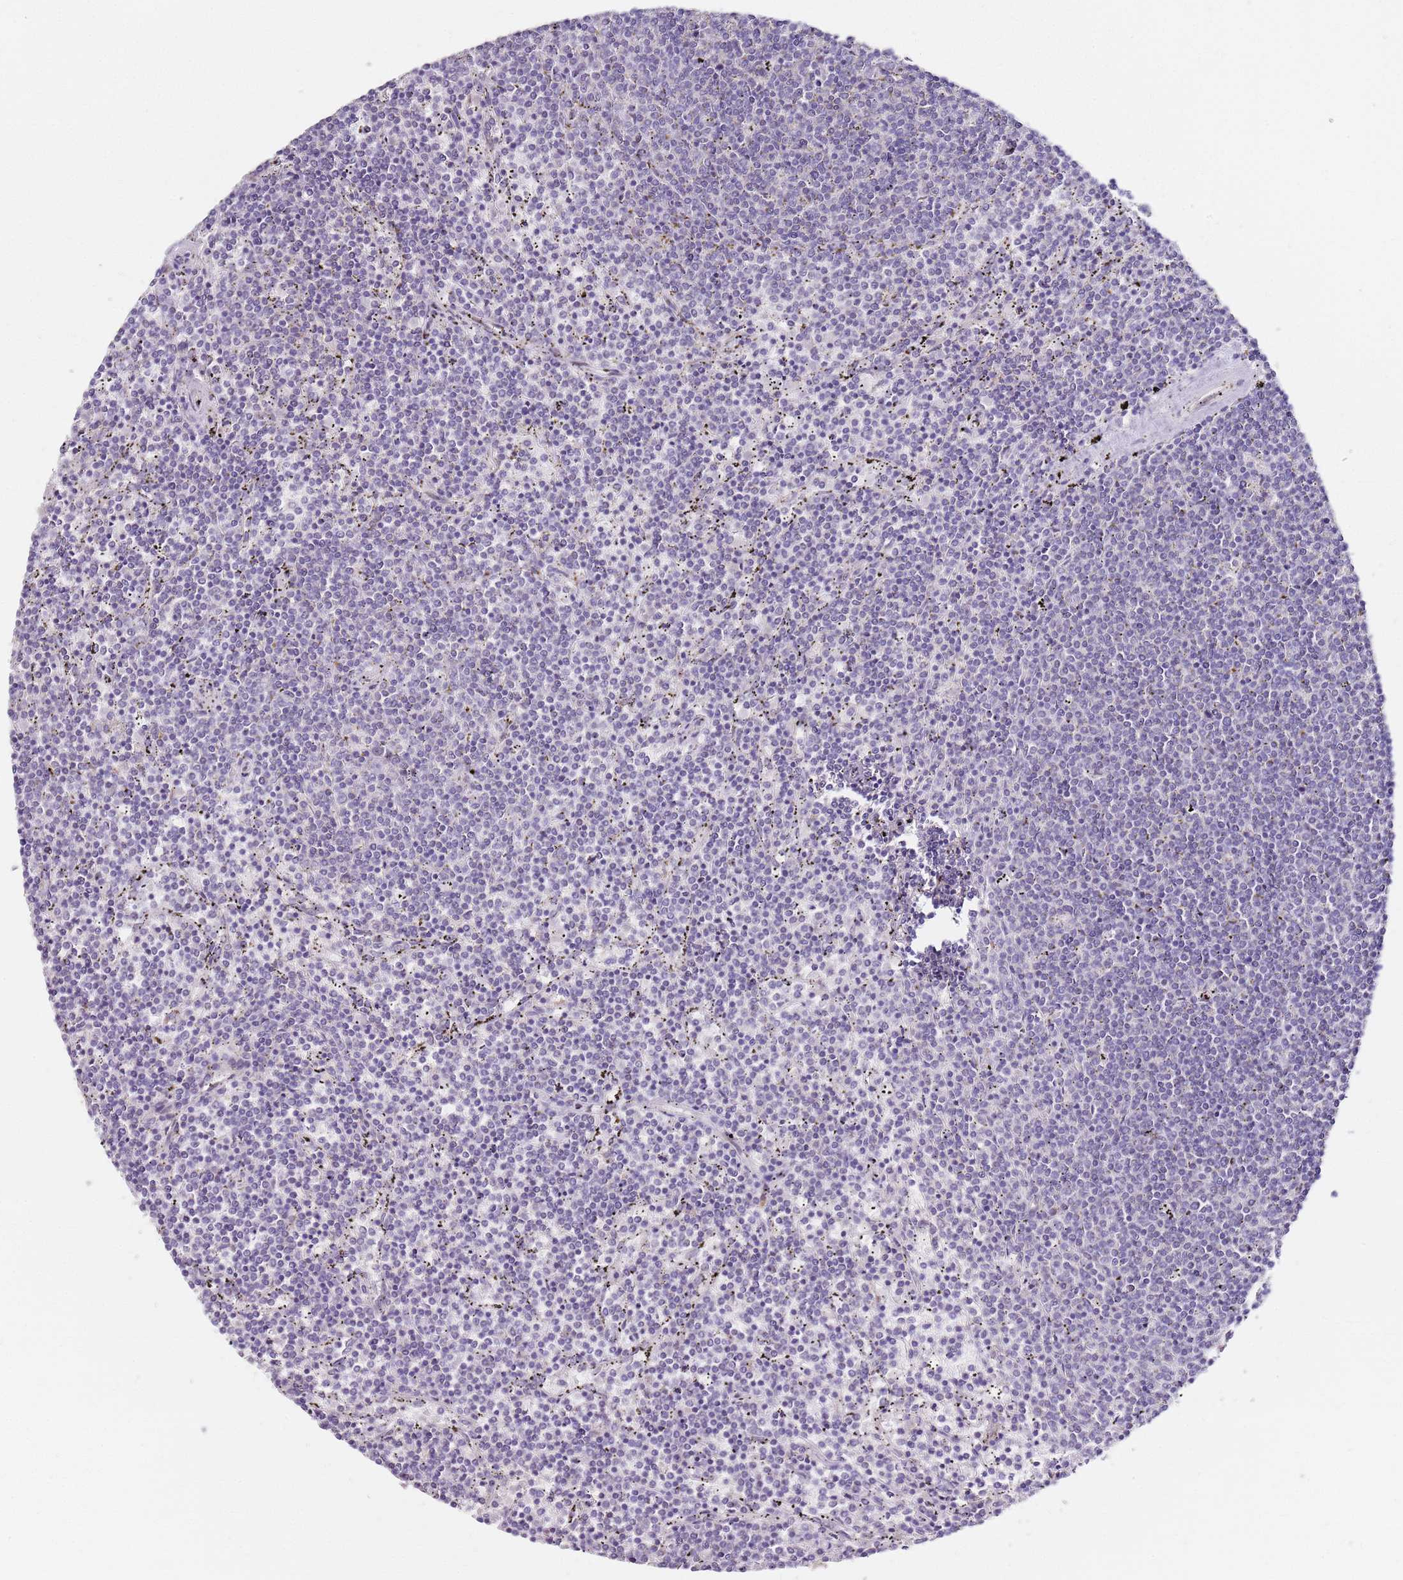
{"staining": {"intensity": "negative", "quantity": "none", "location": "none"}, "tissue": "lymphoma", "cell_type": "Tumor cells", "image_type": "cancer", "snomed": [{"axis": "morphology", "description": "Malignant lymphoma, non-Hodgkin's type, Low grade"}, {"axis": "topography", "description": "Spleen"}], "caption": "Immunohistochemistry histopathology image of human lymphoma stained for a protein (brown), which reveals no staining in tumor cells.", "gene": "TBC1D9", "patient": {"sex": "female", "age": 50}}